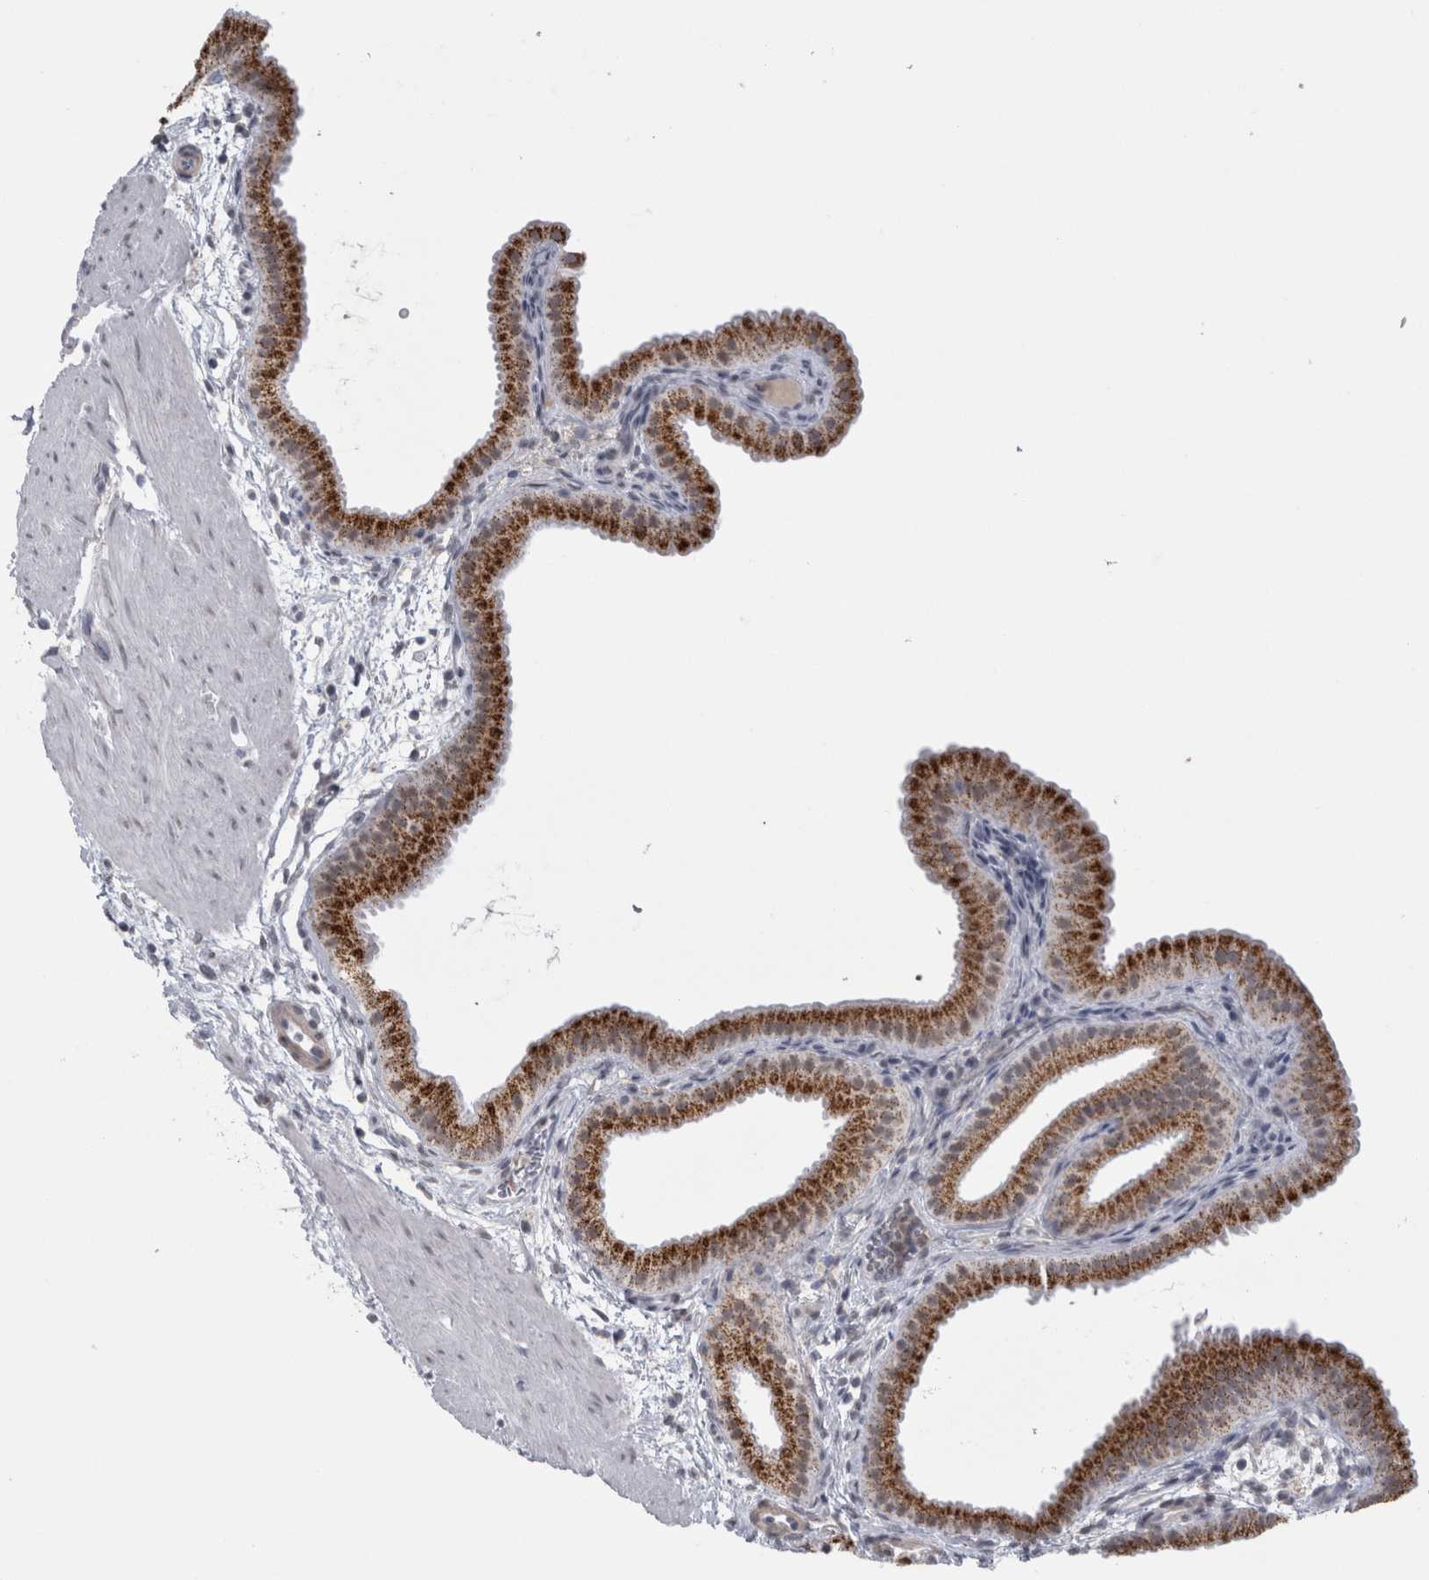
{"staining": {"intensity": "moderate", "quantity": ">75%", "location": "cytoplasmic/membranous"}, "tissue": "gallbladder", "cell_type": "Glandular cells", "image_type": "normal", "snomed": [{"axis": "morphology", "description": "Normal tissue, NOS"}, {"axis": "topography", "description": "Gallbladder"}], "caption": "The immunohistochemical stain highlights moderate cytoplasmic/membranous positivity in glandular cells of benign gallbladder. (DAB (3,3'-diaminobenzidine) IHC, brown staining for protein, blue staining for nuclei).", "gene": "PLIN1", "patient": {"sex": "female", "age": 64}}